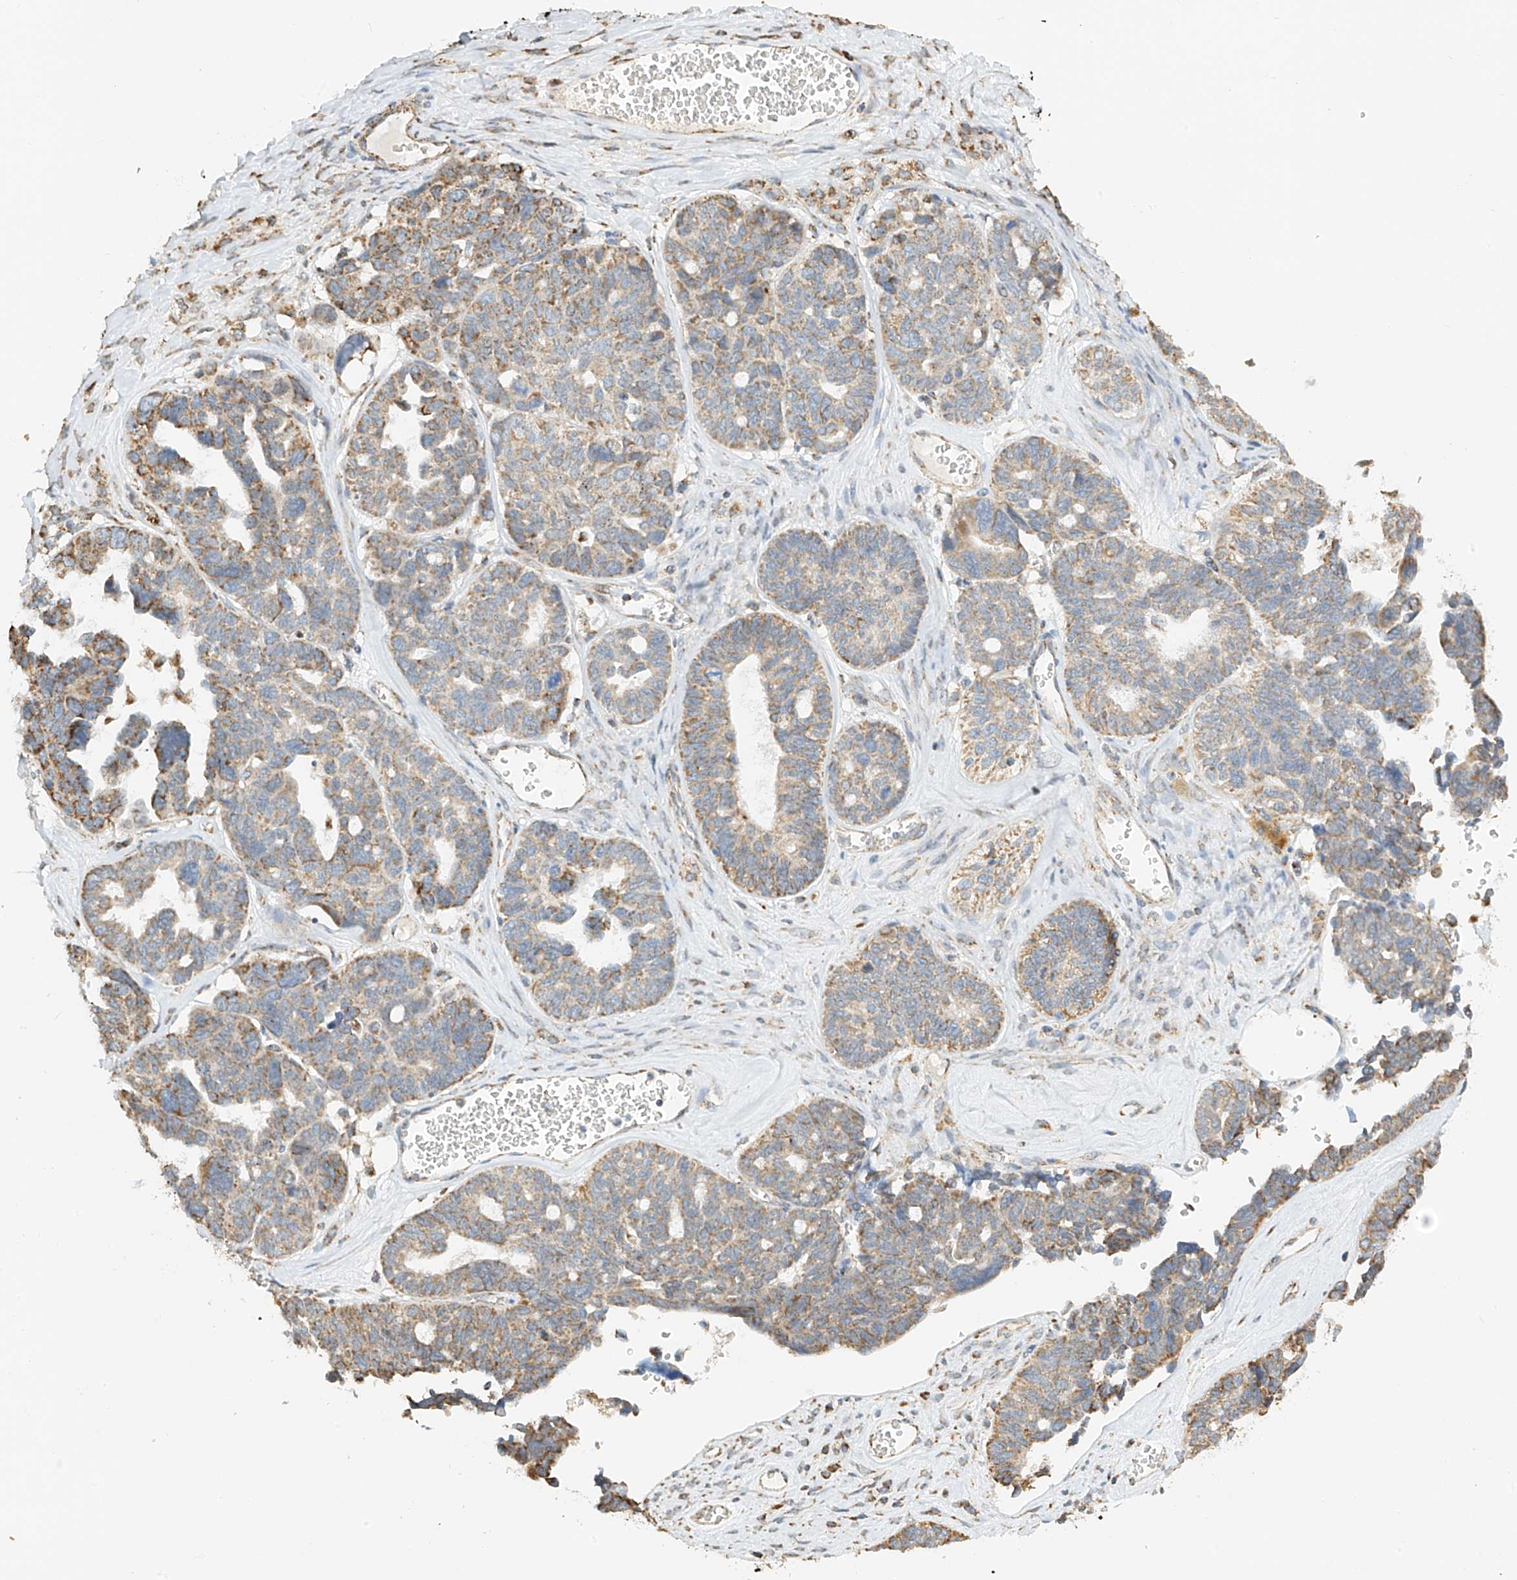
{"staining": {"intensity": "moderate", "quantity": "25%-75%", "location": "cytoplasmic/membranous"}, "tissue": "ovarian cancer", "cell_type": "Tumor cells", "image_type": "cancer", "snomed": [{"axis": "morphology", "description": "Cystadenocarcinoma, serous, NOS"}, {"axis": "topography", "description": "Ovary"}], "caption": "Immunohistochemistry (IHC) (DAB (3,3'-diaminobenzidine)) staining of ovarian serous cystadenocarcinoma reveals moderate cytoplasmic/membranous protein expression in about 25%-75% of tumor cells.", "gene": "YIPF7", "patient": {"sex": "female", "age": 79}}